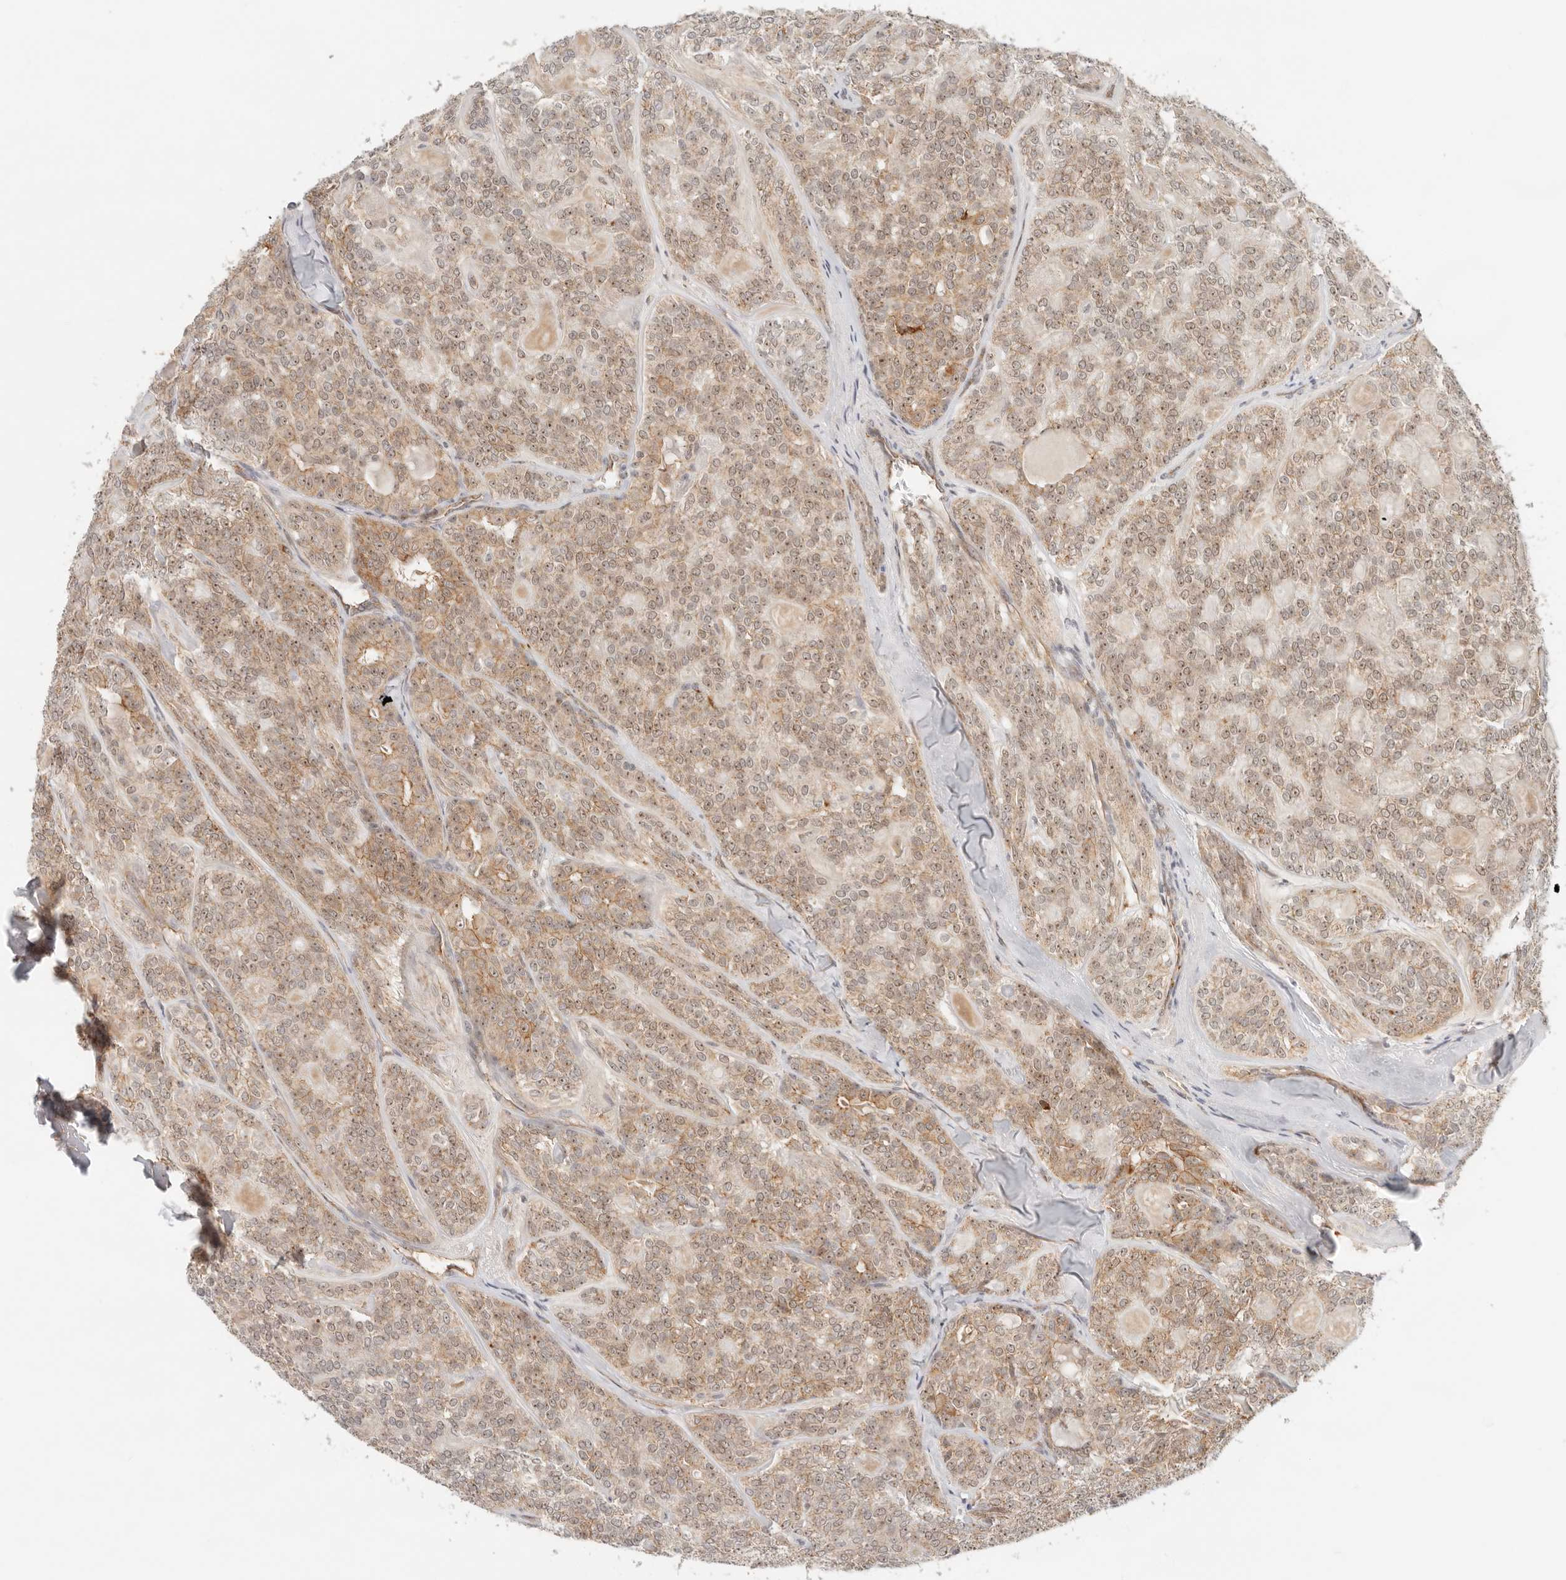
{"staining": {"intensity": "moderate", "quantity": ">75%", "location": "cytoplasmic/membranous,nuclear"}, "tissue": "head and neck cancer", "cell_type": "Tumor cells", "image_type": "cancer", "snomed": [{"axis": "morphology", "description": "Adenocarcinoma, NOS"}, {"axis": "topography", "description": "Head-Neck"}], "caption": "Immunohistochemical staining of head and neck adenocarcinoma displays medium levels of moderate cytoplasmic/membranous and nuclear protein staining in approximately >75% of tumor cells. Immunohistochemistry stains the protein in brown and the nuclei are stained blue.", "gene": "HEXD", "patient": {"sex": "male", "age": 66}}